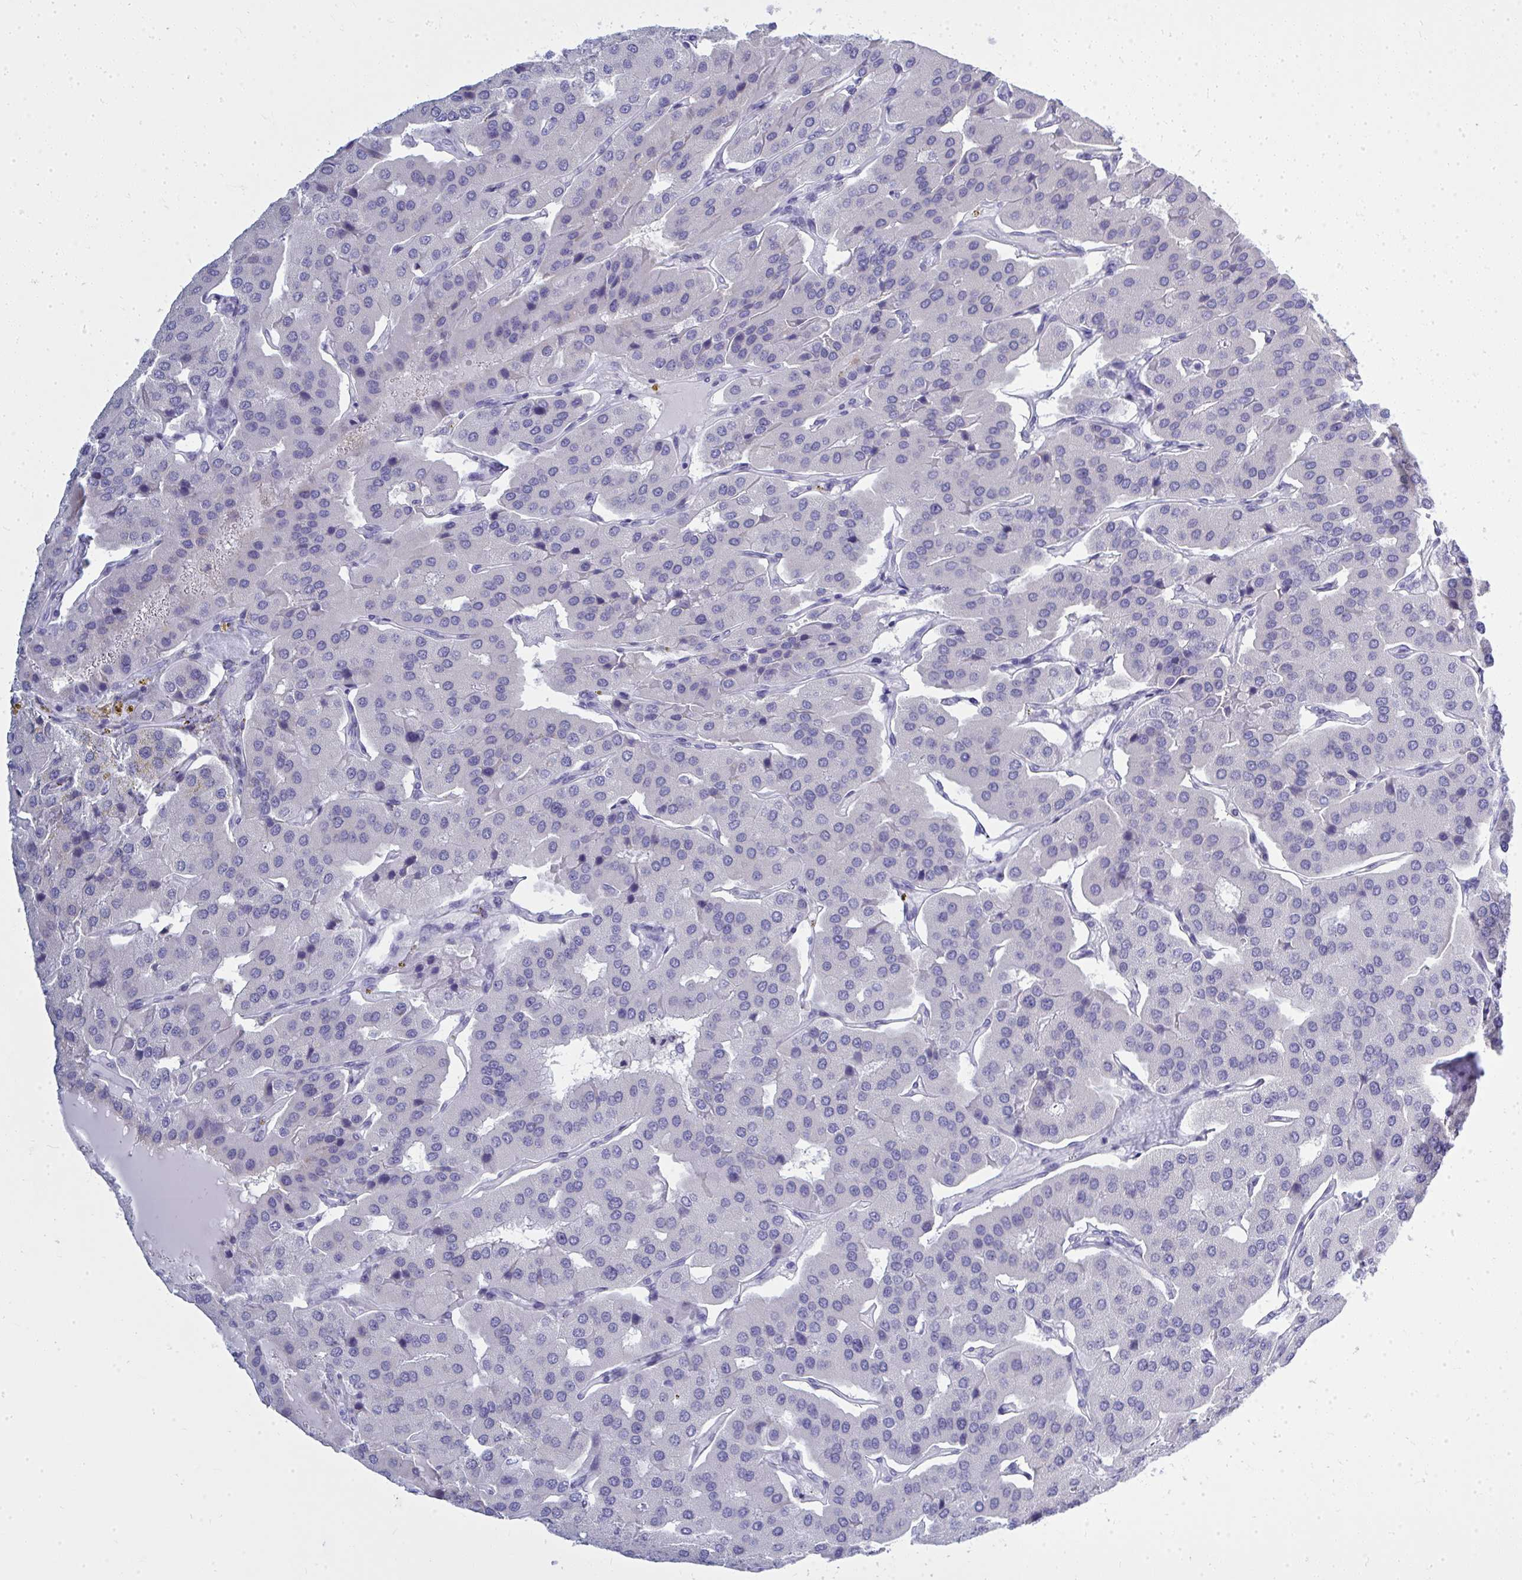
{"staining": {"intensity": "negative", "quantity": "none", "location": "none"}, "tissue": "parathyroid gland", "cell_type": "Glandular cells", "image_type": "normal", "snomed": [{"axis": "morphology", "description": "Normal tissue, NOS"}, {"axis": "morphology", "description": "Adenoma, NOS"}, {"axis": "topography", "description": "Parathyroid gland"}], "caption": "Immunohistochemical staining of unremarkable parathyroid gland exhibits no significant staining in glandular cells. The staining was performed using DAB to visualize the protein expression in brown, while the nuclei were stained in blue with hematoxylin (Magnification: 20x).", "gene": "QDPR", "patient": {"sex": "female", "age": 86}}